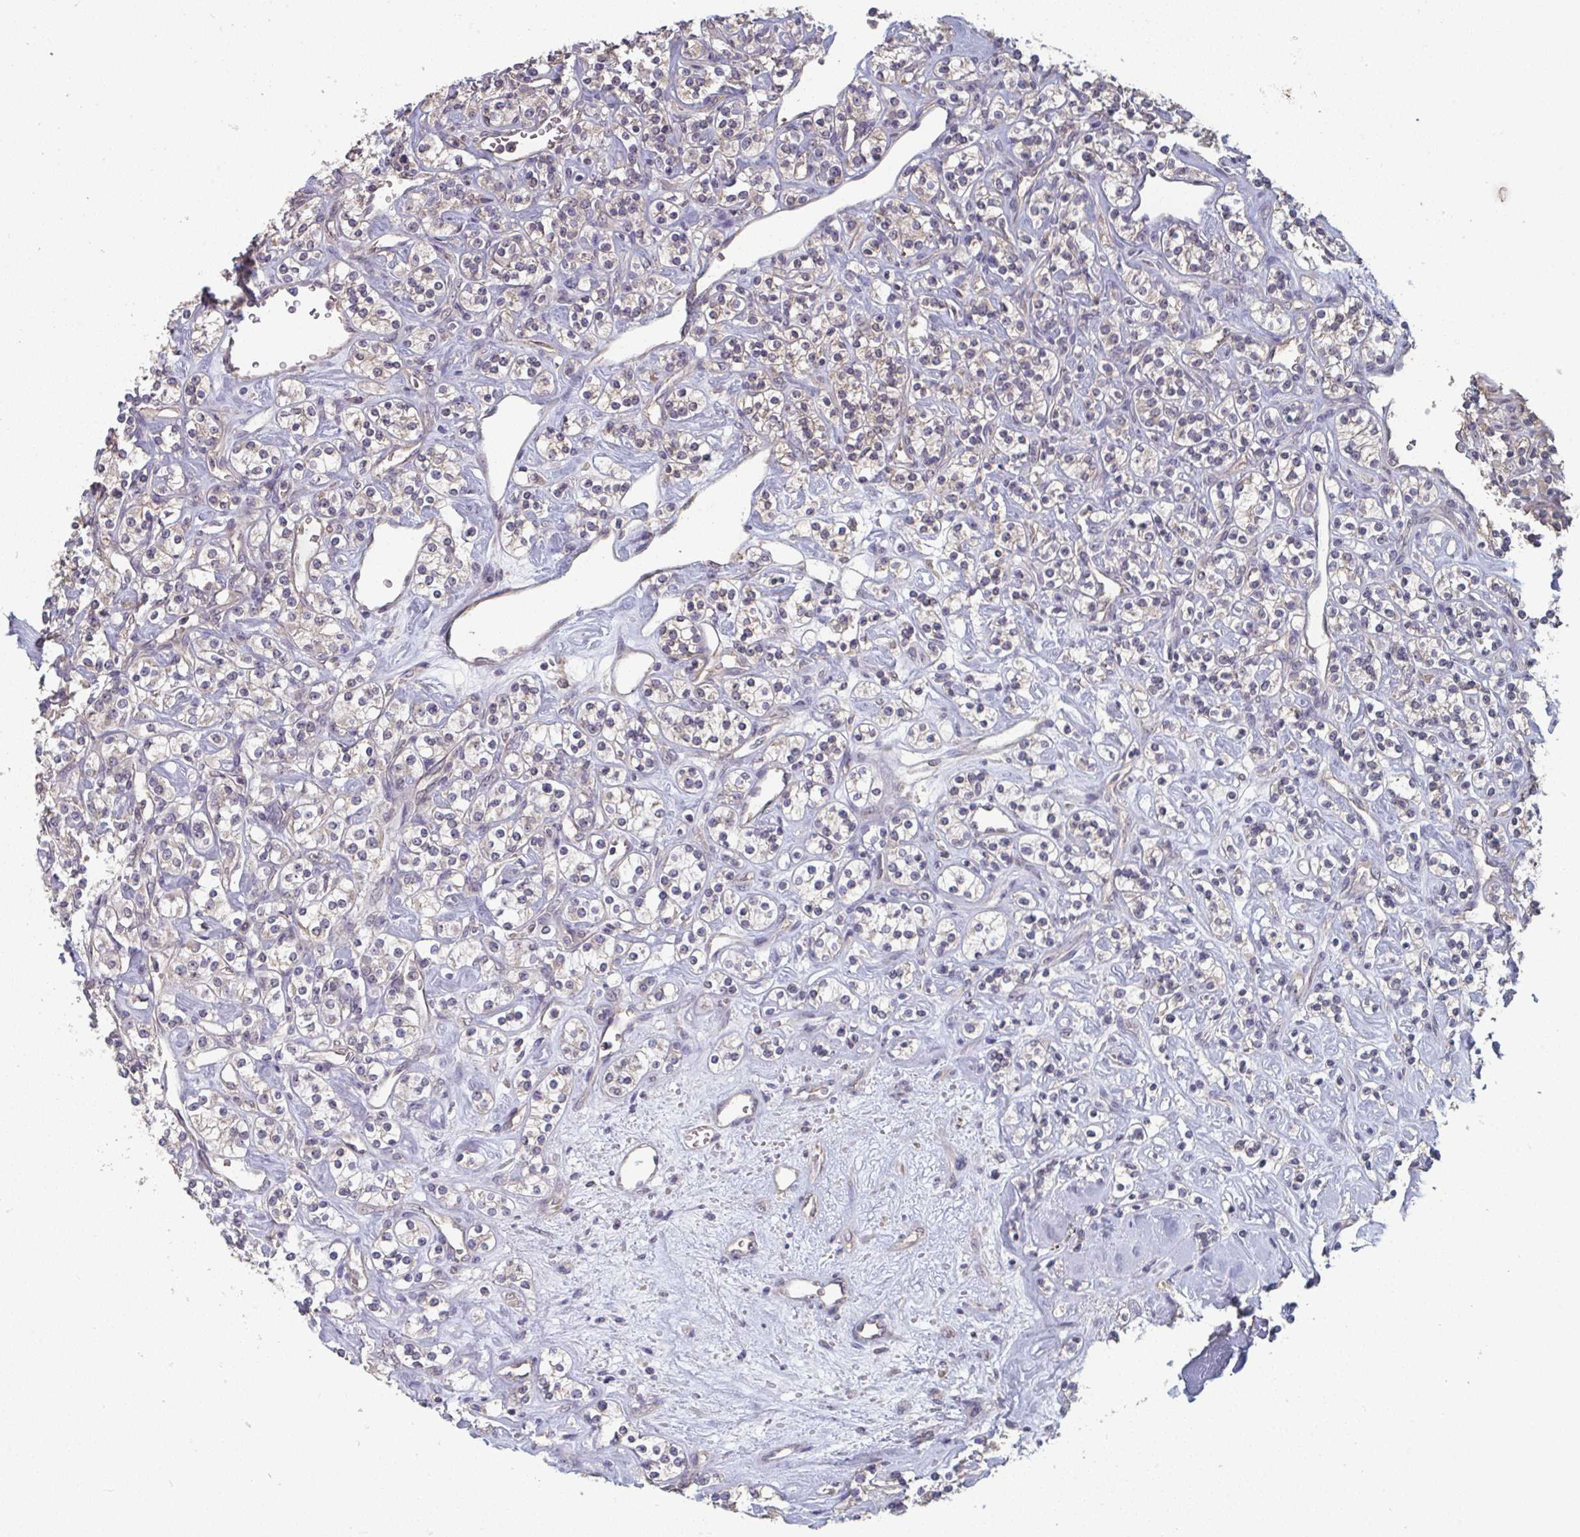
{"staining": {"intensity": "weak", "quantity": "<25%", "location": "cytoplasmic/membranous"}, "tissue": "renal cancer", "cell_type": "Tumor cells", "image_type": "cancer", "snomed": [{"axis": "morphology", "description": "Adenocarcinoma, NOS"}, {"axis": "topography", "description": "Kidney"}], "caption": "Tumor cells are negative for protein expression in human renal adenocarcinoma.", "gene": "LIX1", "patient": {"sex": "male", "age": 77}}